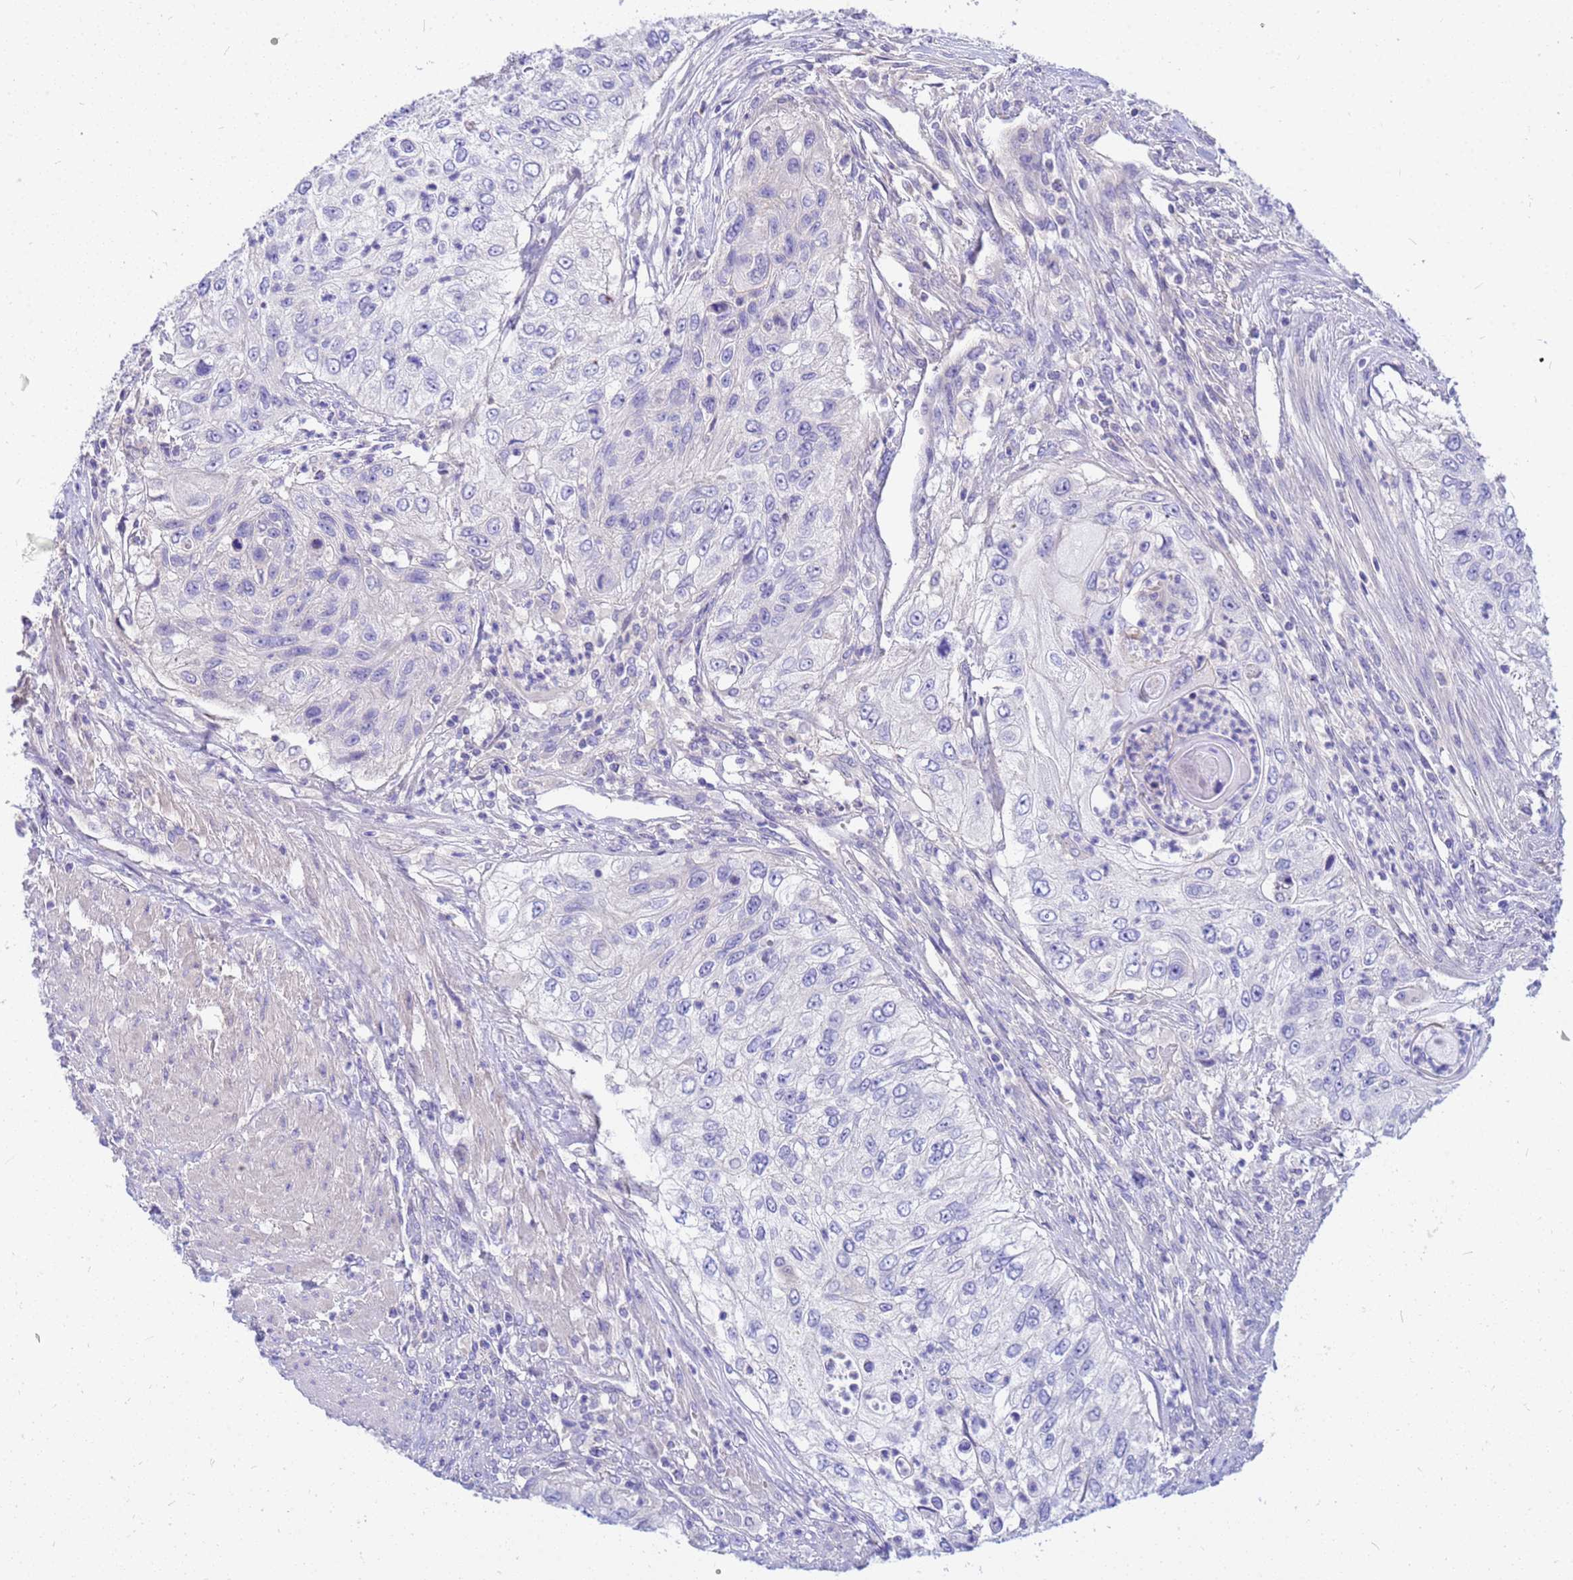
{"staining": {"intensity": "negative", "quantity": "none", "location": "none"}, "tissue": "urothelial cancer", "cell_type": "Tumor cells", "image_type": "cancer", "snomed": [{"axis": "morphology", "description": "Urothelial carcinoma, High grade"}, {"axis": "topography", "description": "Urinary bladder"}], "caption": "High power microscopy histopathology image of an immunohistochemistry image of high-grade urothelial carcinoma, revealing no significant positivity in tumor cells. (Brightfield microscopy of DAB (3,3'-diaminobenzidine) immunohistochemistry (IHC) at high magnification).", "gene": "DPRX", "patient": {"sex": "female", "age": 60}}